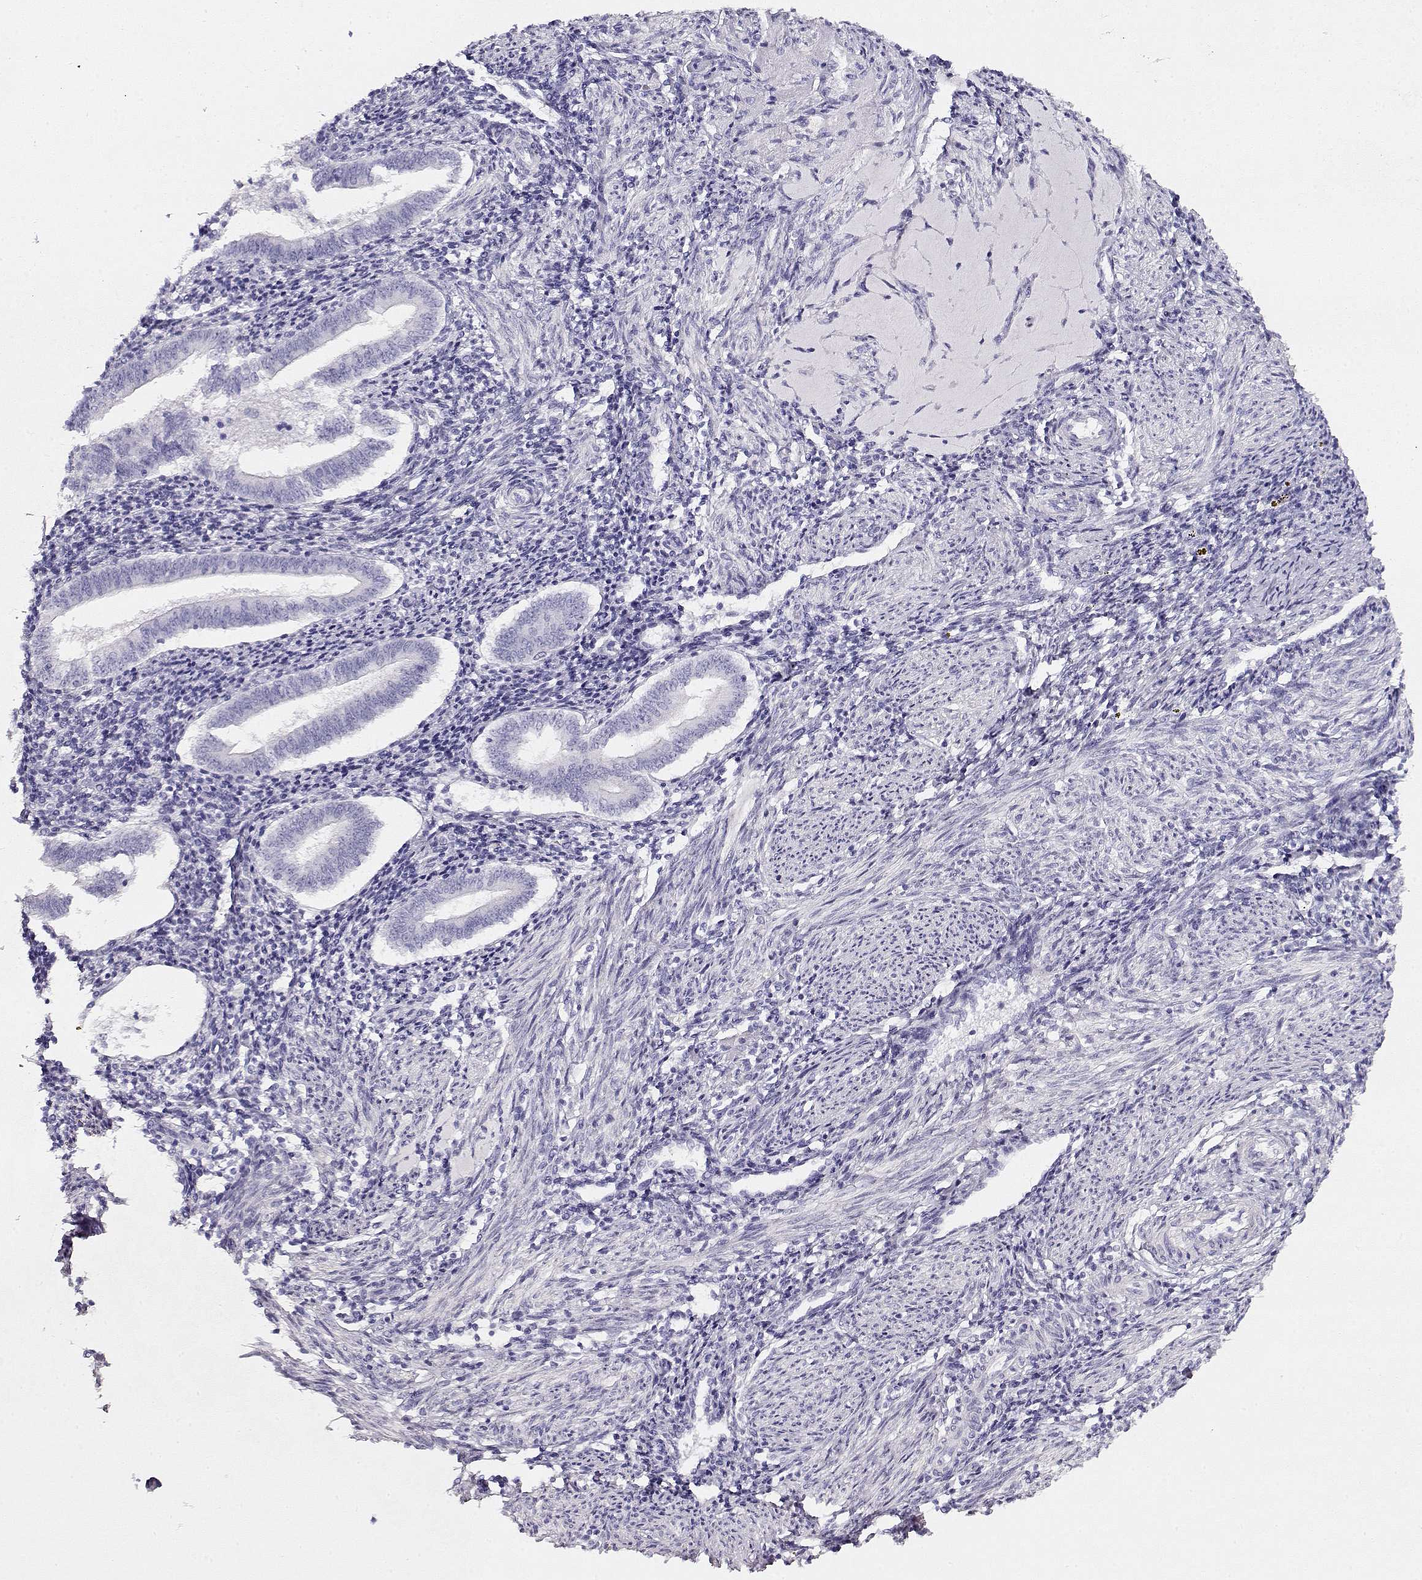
{"staining": {"intensity": "negative", "quantity": "none", "location": "none"}, "tissue": "endometrium", "cell_type": "Cells in endometrial stroma", "image_type": "normal", "snomed": [{"axis": "morphology", "description": "Normal tissue, NOS"}, {"axis": "topography", "description": "Endometrium"}], "caption": "Immunohistochemistry (IHC) image of benign endometrium: human endometrium stained with DAB exhibits no significant protein positivity in cells in endometrial stroma. Nuclei are stained in blue.", "gene": "ACTN2", "patient": {"sex": "female", "age": 25}}